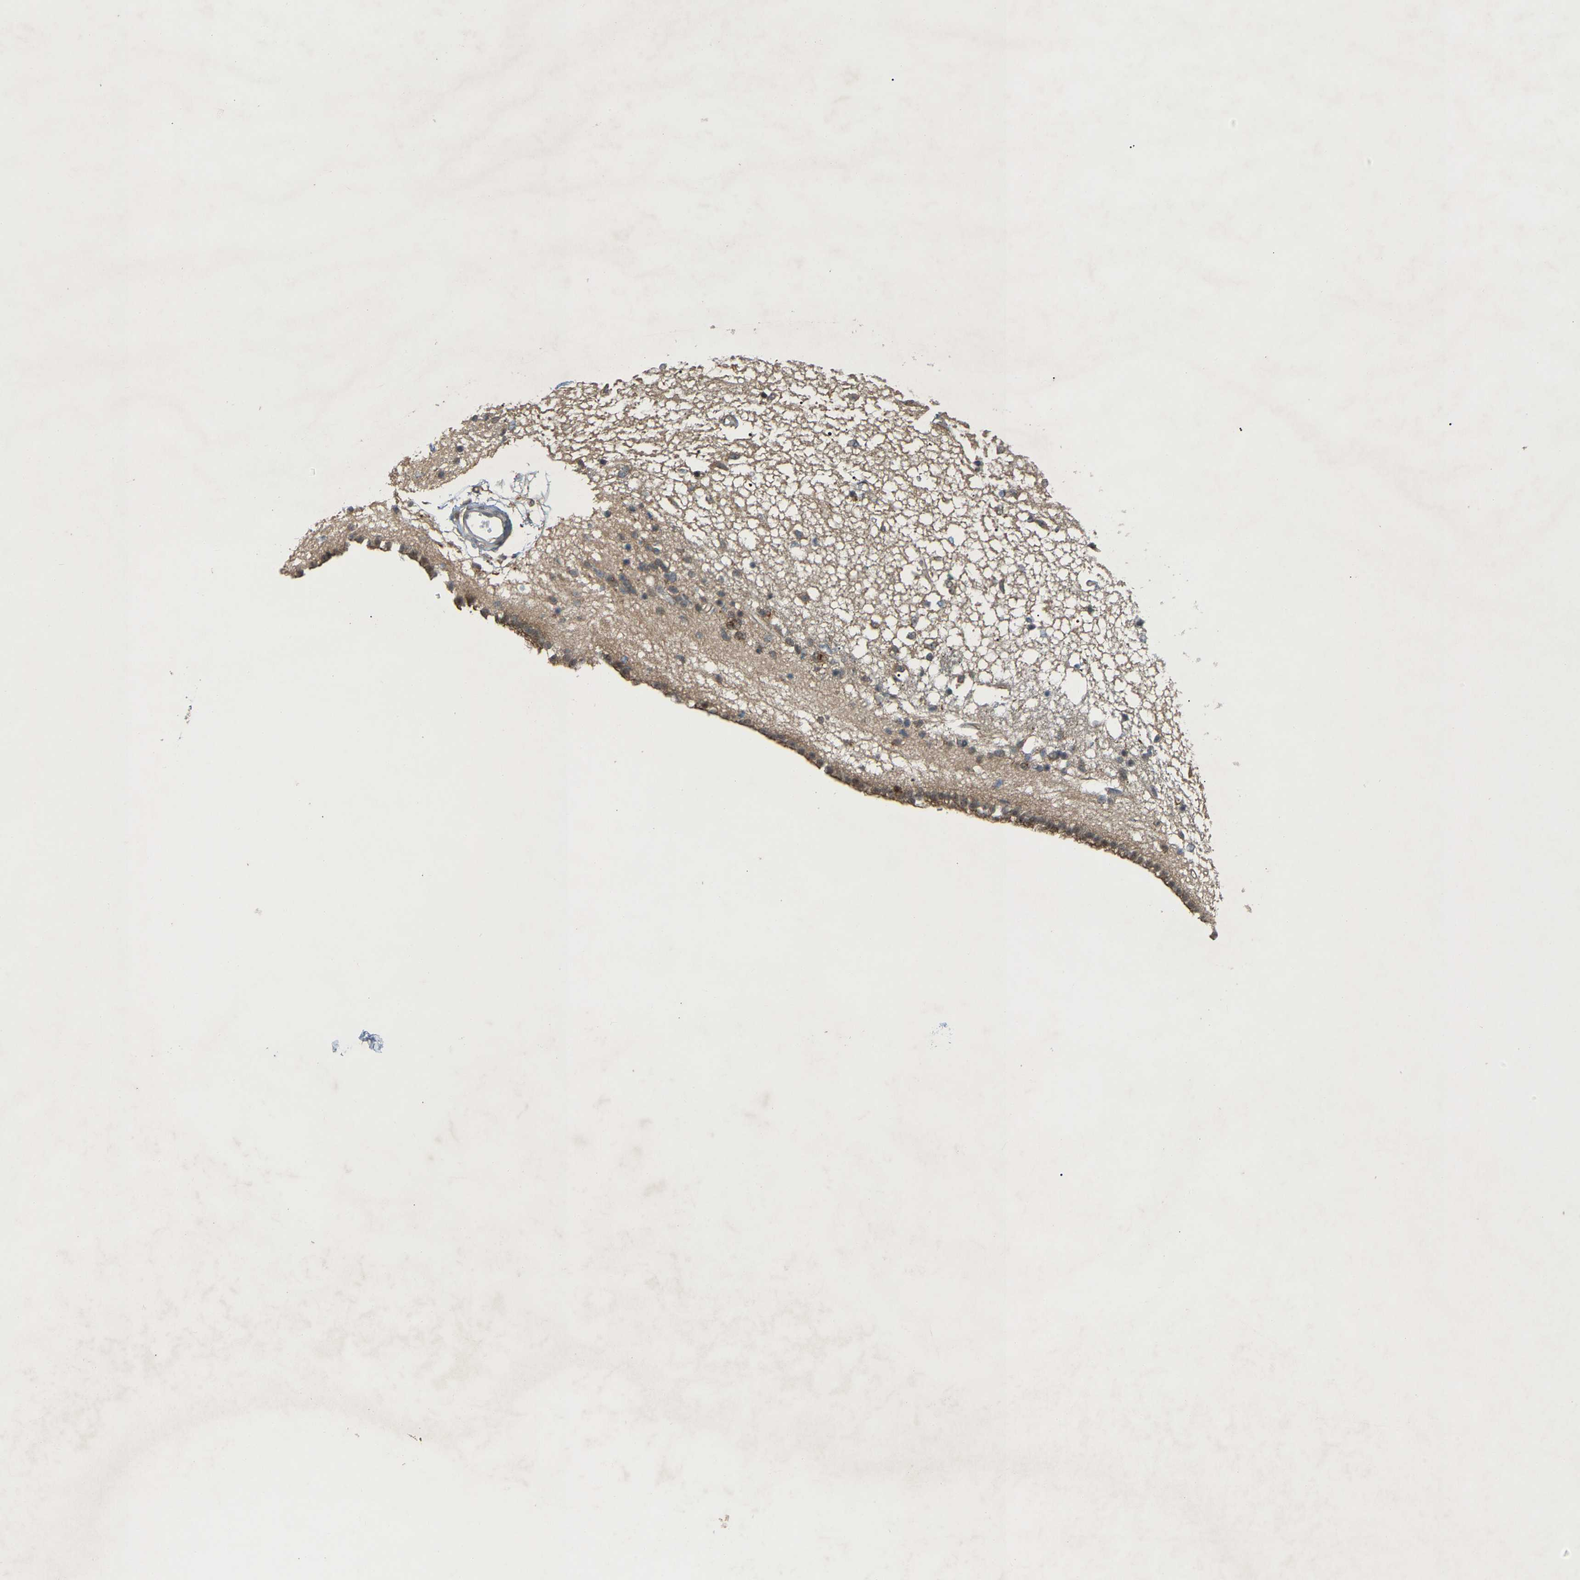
{"staining": {"intensity": "weak", "quantity": "25%-75%", "location": "cytoplasmic/membranous"}, "tissue": "caudate", "cell_type": "Glial cells", "image_type": "normal", "snomed": [{"axis": "morphology", "description": "Normal tissue, NOS"}, {"axis": "topography", "description": "Lateral ventricle wall"}], "caption": "A histopathology image of human caudate stained for a protein reveals weak cytoplasmic/membranous brown staining in glial cells. (Stains: DAB (3,3'-diaminobenzidine) in brown, nuclei in blue, Microscopy: brightfield microscopy at high magnification).", "gene": "CROT", "patient": {"sex": "male", "age": 45}}